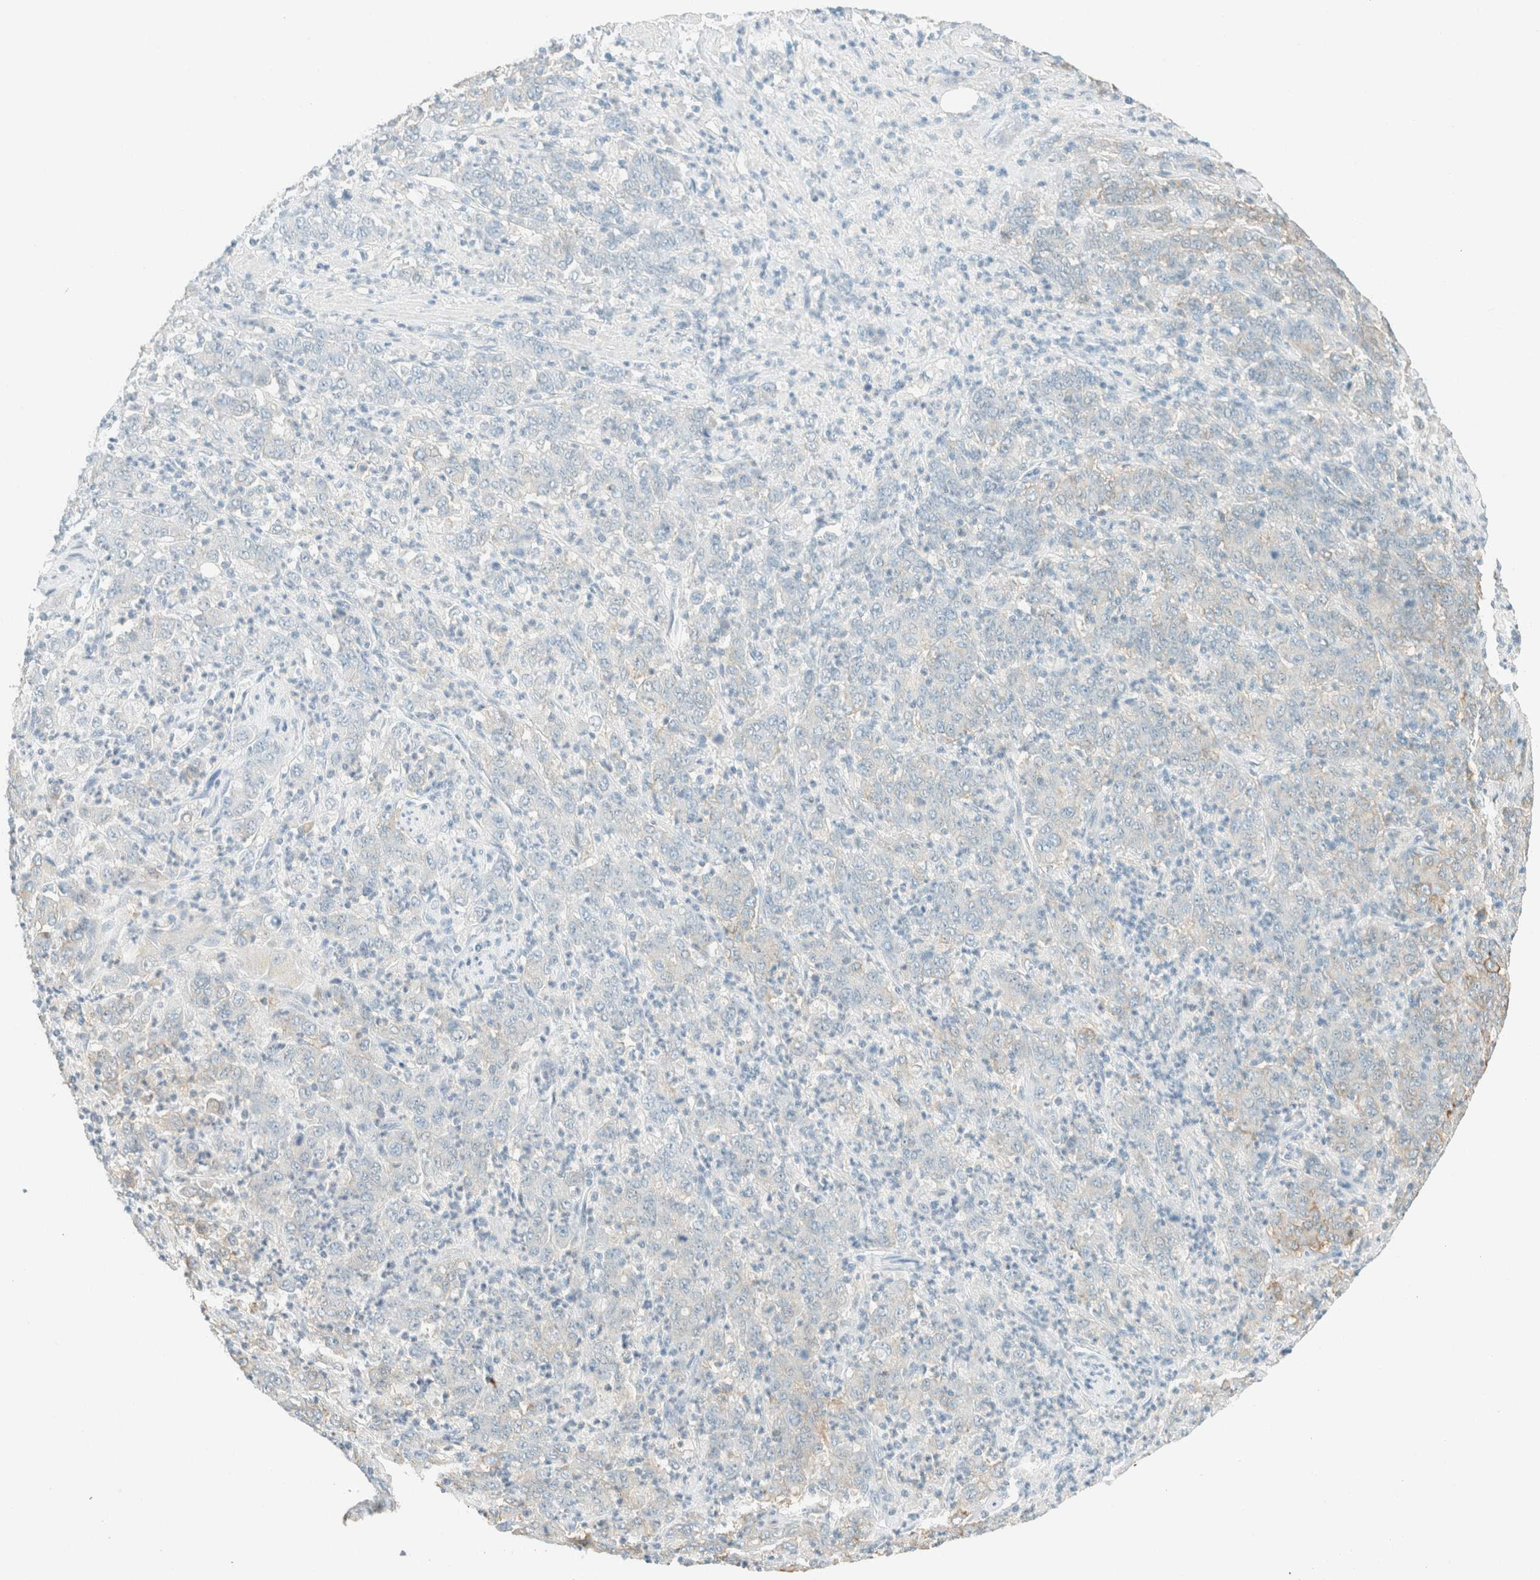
{"staining": {"intensity": "negative", "quantity": "none", "location": "none"}, "tissue": "stomach cancer", "cell_type": "Tumor cells", "image_type": "cancer", "snomed": [{"axis": "morphology", "description": "Adenocarcinoma, NOS"}, {"axis": "topography", "description": "Stomach, lower"}], "caption": "IHC of stomach adenocarcinoma shows no positivity in tumor cells.", "gene": "GPA33", "patient": {"sex": "female", "age": 71}}